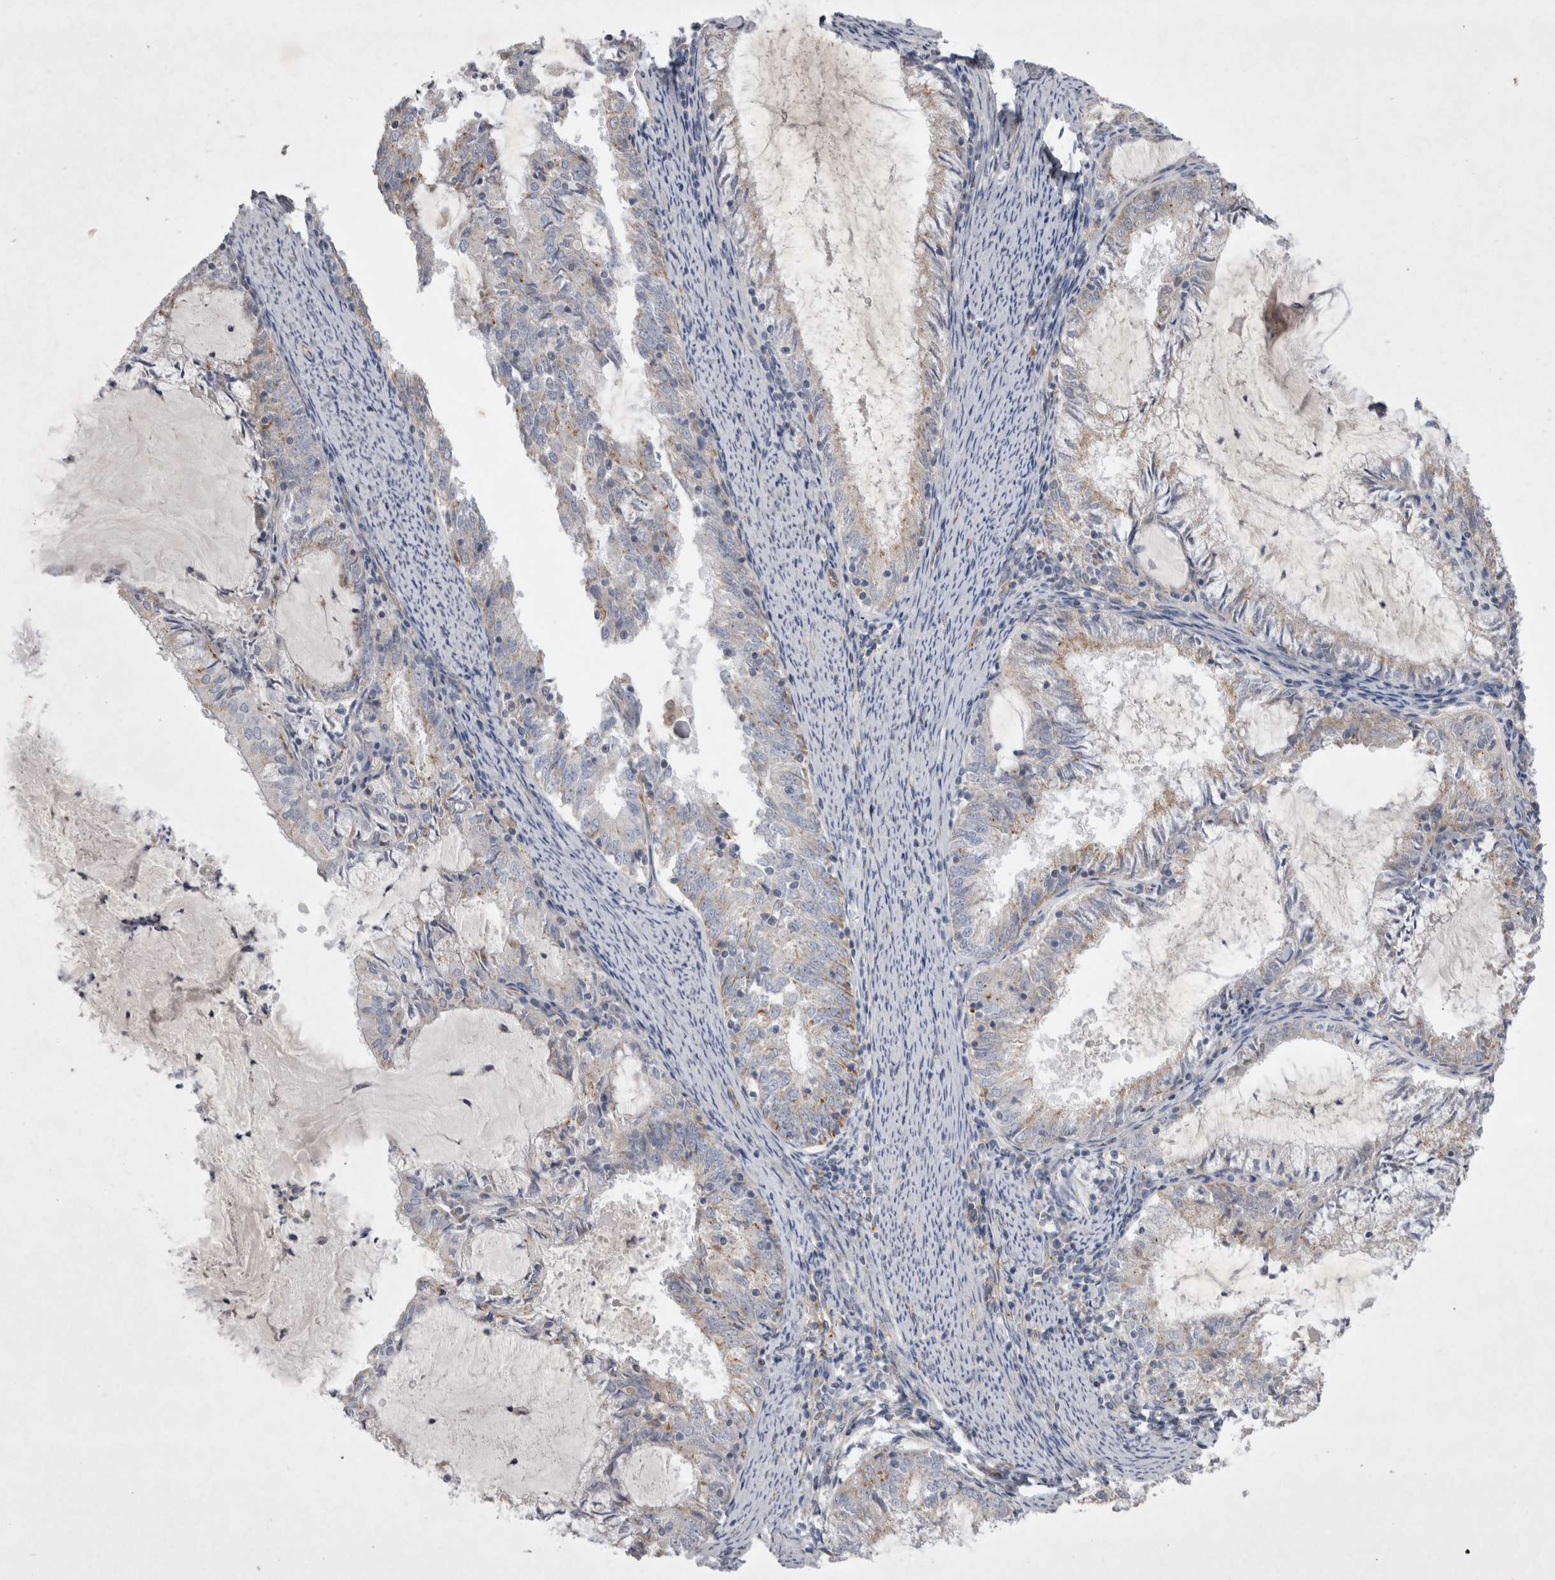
{"staining": {"intensity": "weak", "quantity": "<25%", "location": "cytoplasmic/membranous"}, "tissue": "endometrial cancer", "cell_type": "Tumor cells", "image_type": "cancer", "snomed": [{"axis": "morphology", "description": "Adenocarcinoma, NOS"}, {"axis": "topography", "description": "Endometrium"}], "caption": "Immunohistochemistry micrograph of neoplastic tissue: human endometrial adenocarcinoma stained with DAB shows no significant protein expression in tumor cells.", "gene": "STRADB", "patient": {"sex": "female", "age": 57}}